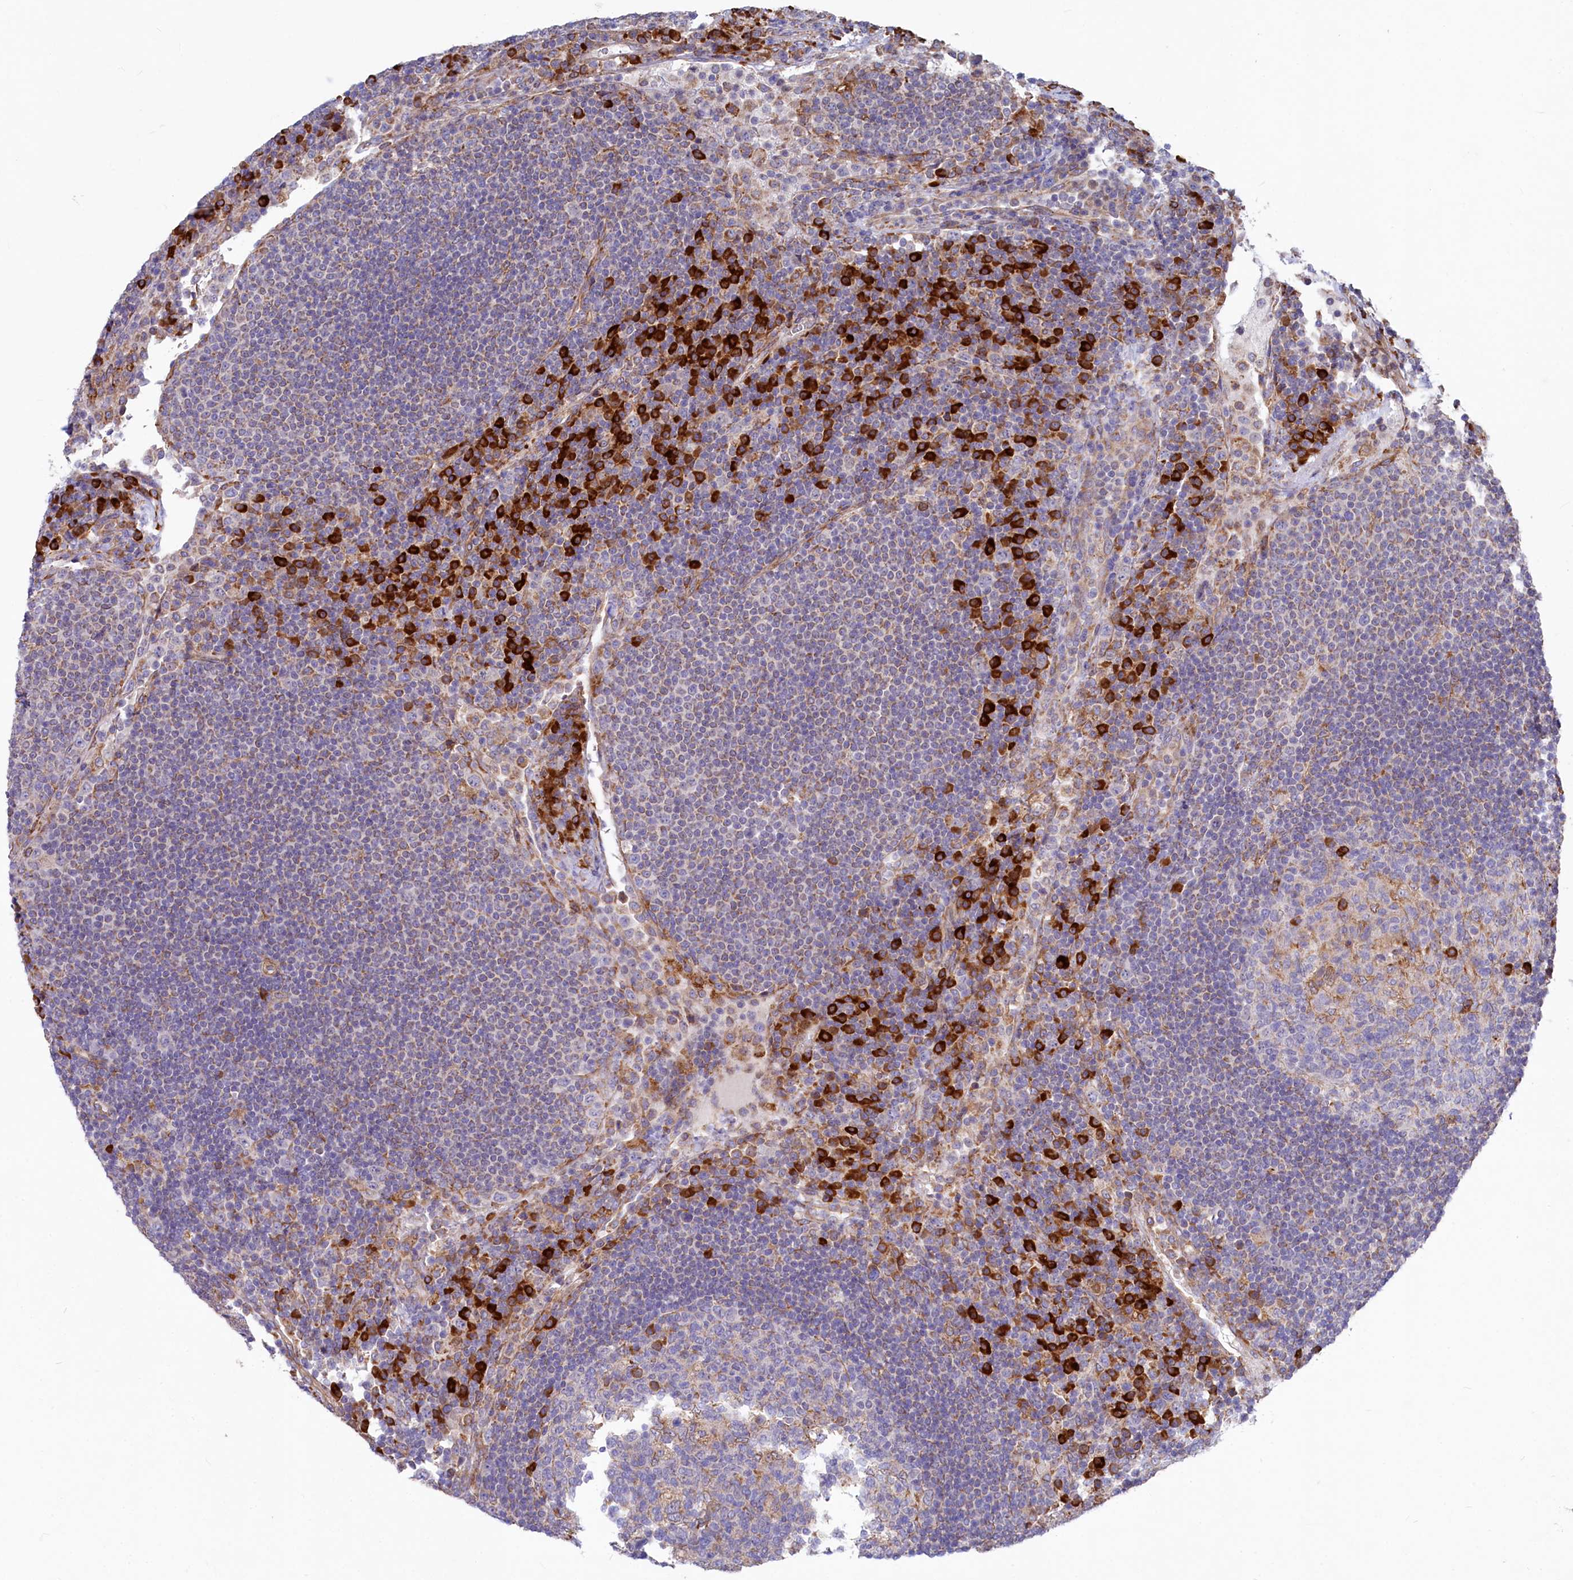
{"staining": {"intensity": "moderate", "quantity": "<25%", "location": "cytoplasmic/membranous"}, "tissue": "lymph node", "cell_type": "Germinal center cells", "image_type": "normal", "snomed": [{"axis": "morphology", "description": "Normal tissue, NOS"}, {"axis": "topography", "description": "Lymph node"}], "caption": "Lymph node was stained to show a protein in brown. There is low levels of moderate cytoplasmic/membranous staining in approximately <25% of germinal center cells.", "gene": "CHID1", "patient": {"sex": "female", "age": 53}}